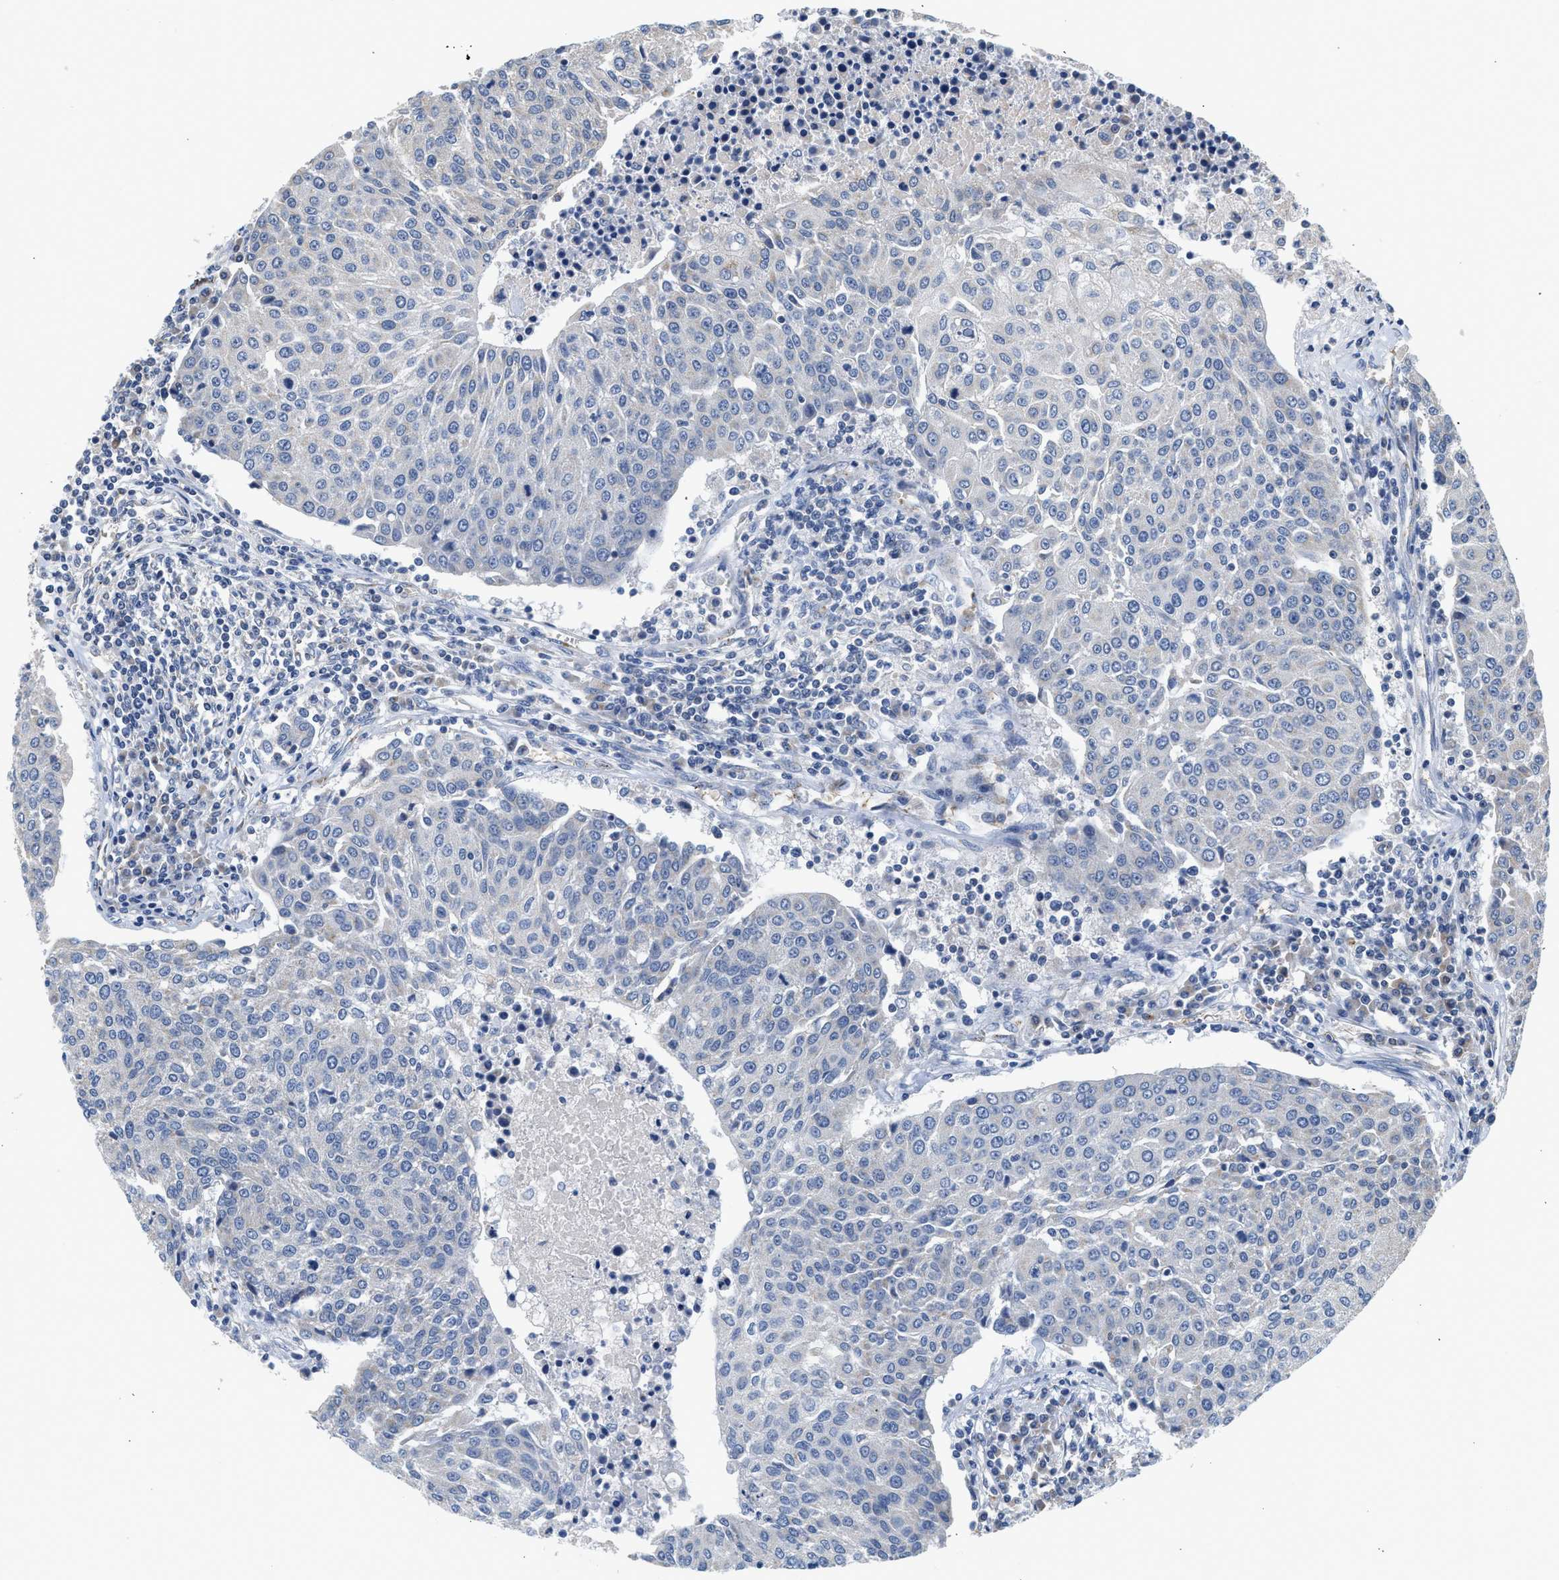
{"staining": {"intensity": "negative", "quantity": "none", "location": "none"}, "tissue": "urothelial cancer", "cell_type": "Tumor cells", "image_type": "cancer", "snomed": [{"axis": "morphology", "description": "Urothelial carcinoma, High grade"}, {"axis": "topography", "description": "Urinary bladder"}], "caption": "A histopathology image of human urothelial cancer is negative for staining in tumor cells.", "gene": "PIM1", "patient": {"sex": "female", "age": 85}}